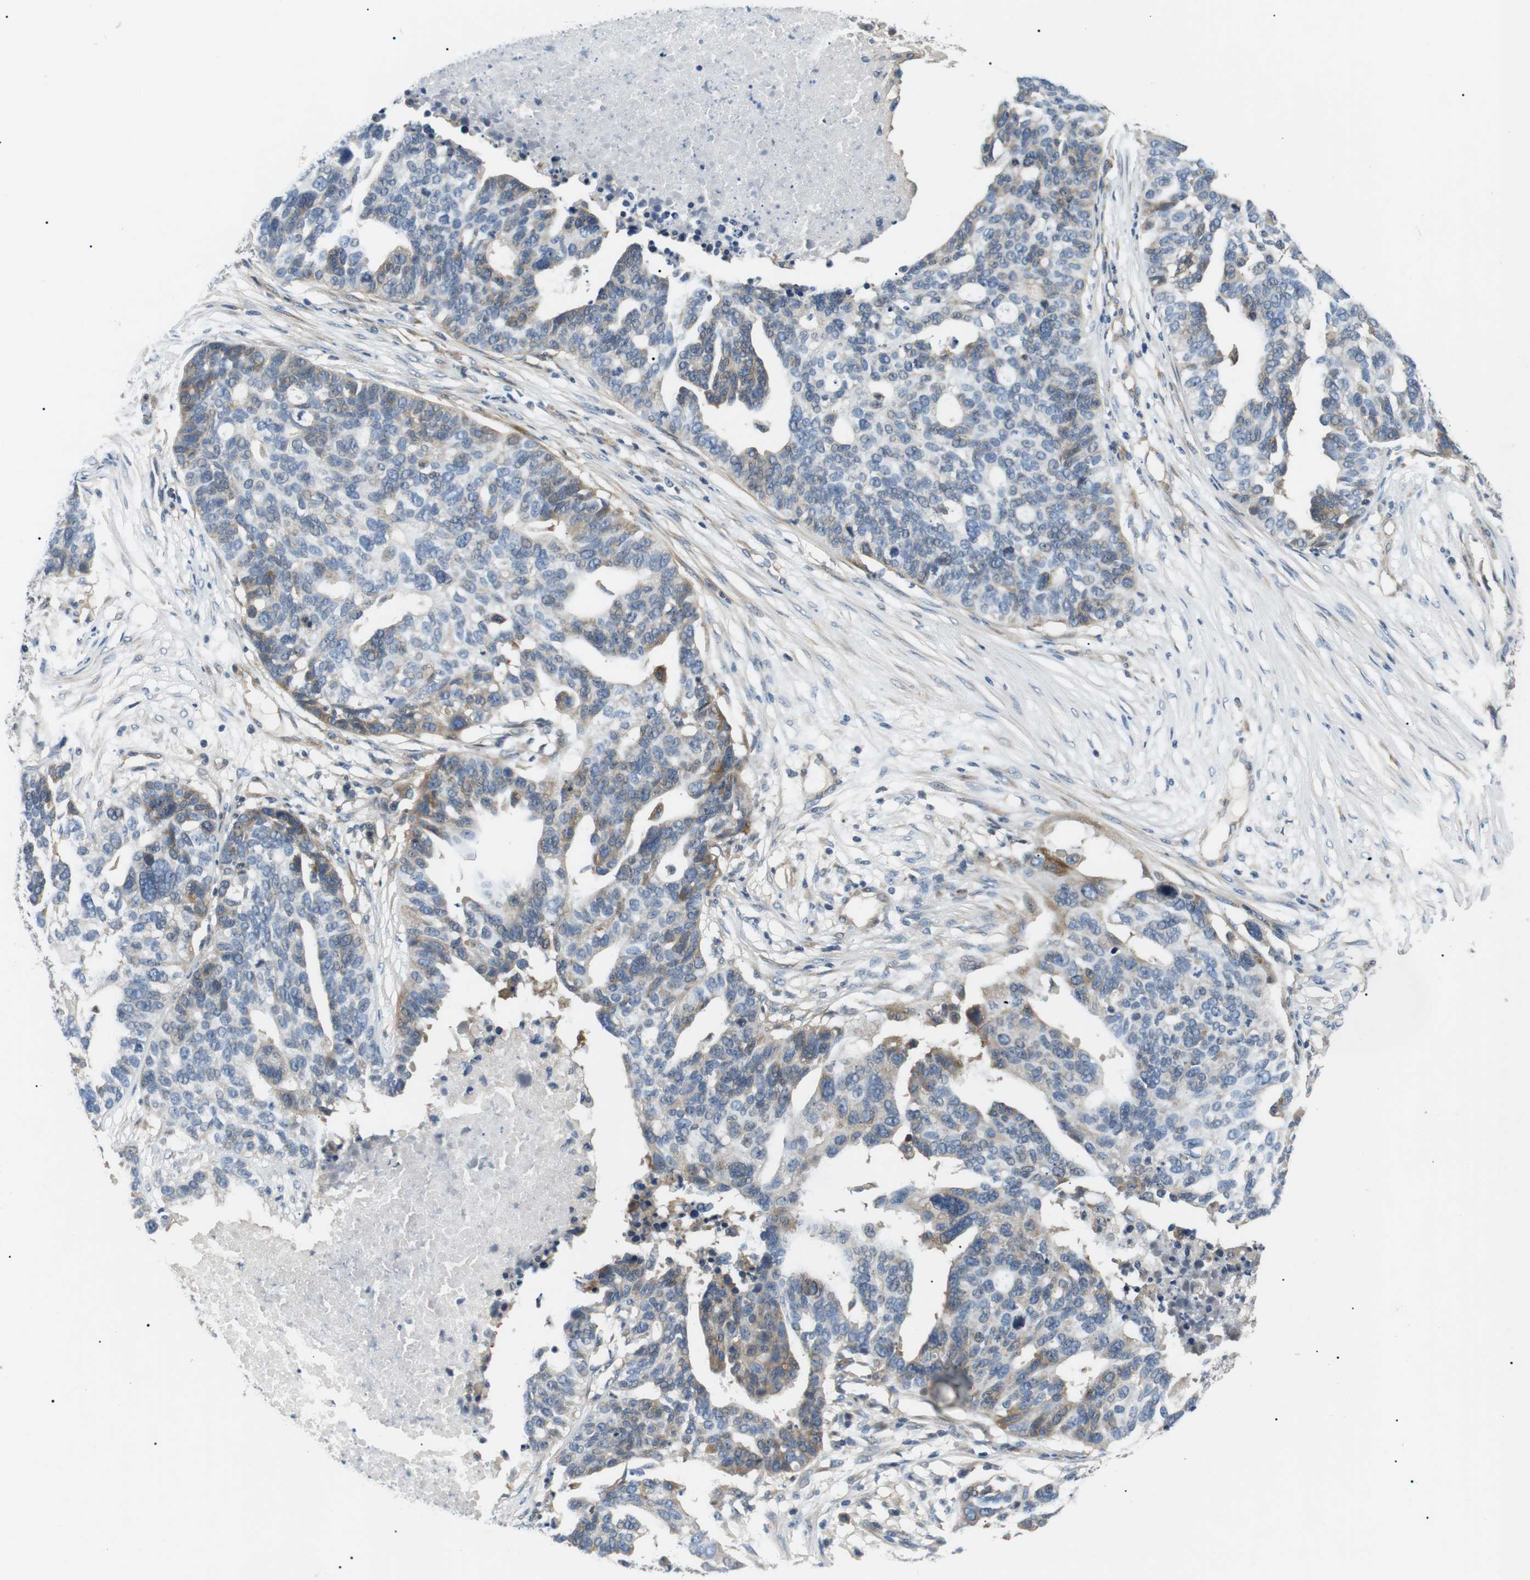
{"staining": {"intensity": "weak", "quantity": "<25%", "location": "cytoplasmic/membranous"}, "tissue": "ovarian cancer", "cell_type": "Tumor cells", "image_type": "cancer", "snomed": [{"axis": "morphology", "description": "Cystadenocarcinoma, serous, NOS"}, {"axis": "topography", "description": "Ovary"}], "caption": "DAB (3,3'-diaminobenzidine) immunohistochemical staining of human ovarian cancer (serous cystadenocarcinoma) demonstrates no significant expression in tumor cells.", "gene": "DIPK1A", "patient": {"sex": "female", "age": 59}}